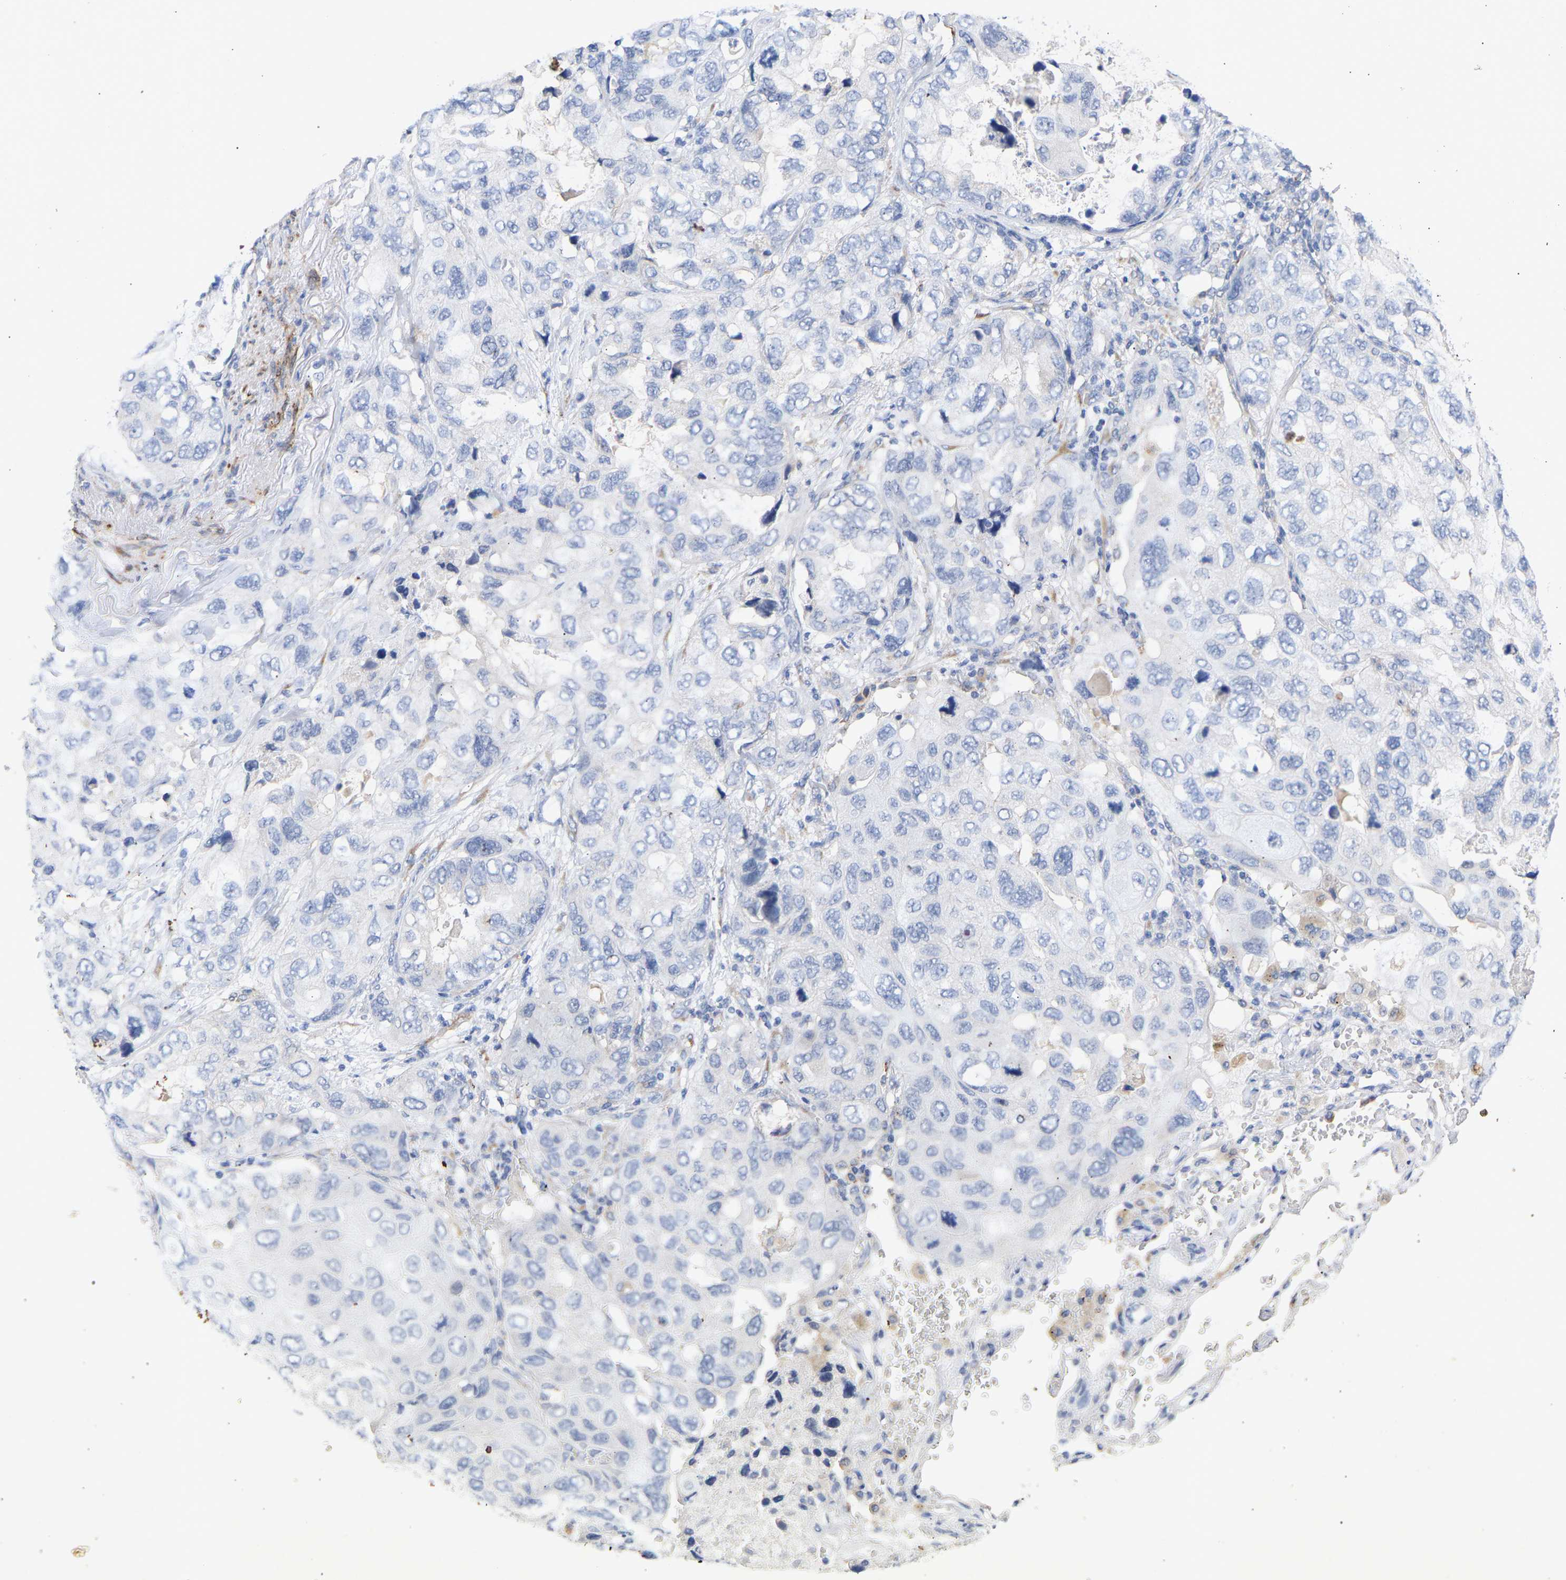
{"staining": {"intensity": "negative", "quantity": "none", "location": "none"}, "tissue": "lung cancer", "cell_type": "Tumor cells", "image_type": "cancer", "snomed": [{"axis": "morphology", "description": "Squamous cell carcinoma, NOS"}, {"axis": "topography", "description": "Lung"}], "caption": "This is an IHC image of human lung squamous cell carcinoma. There is no positivity in tumor cells.", "gene": "SELENOM", "patient": {"sex": "female", "age": 73}}